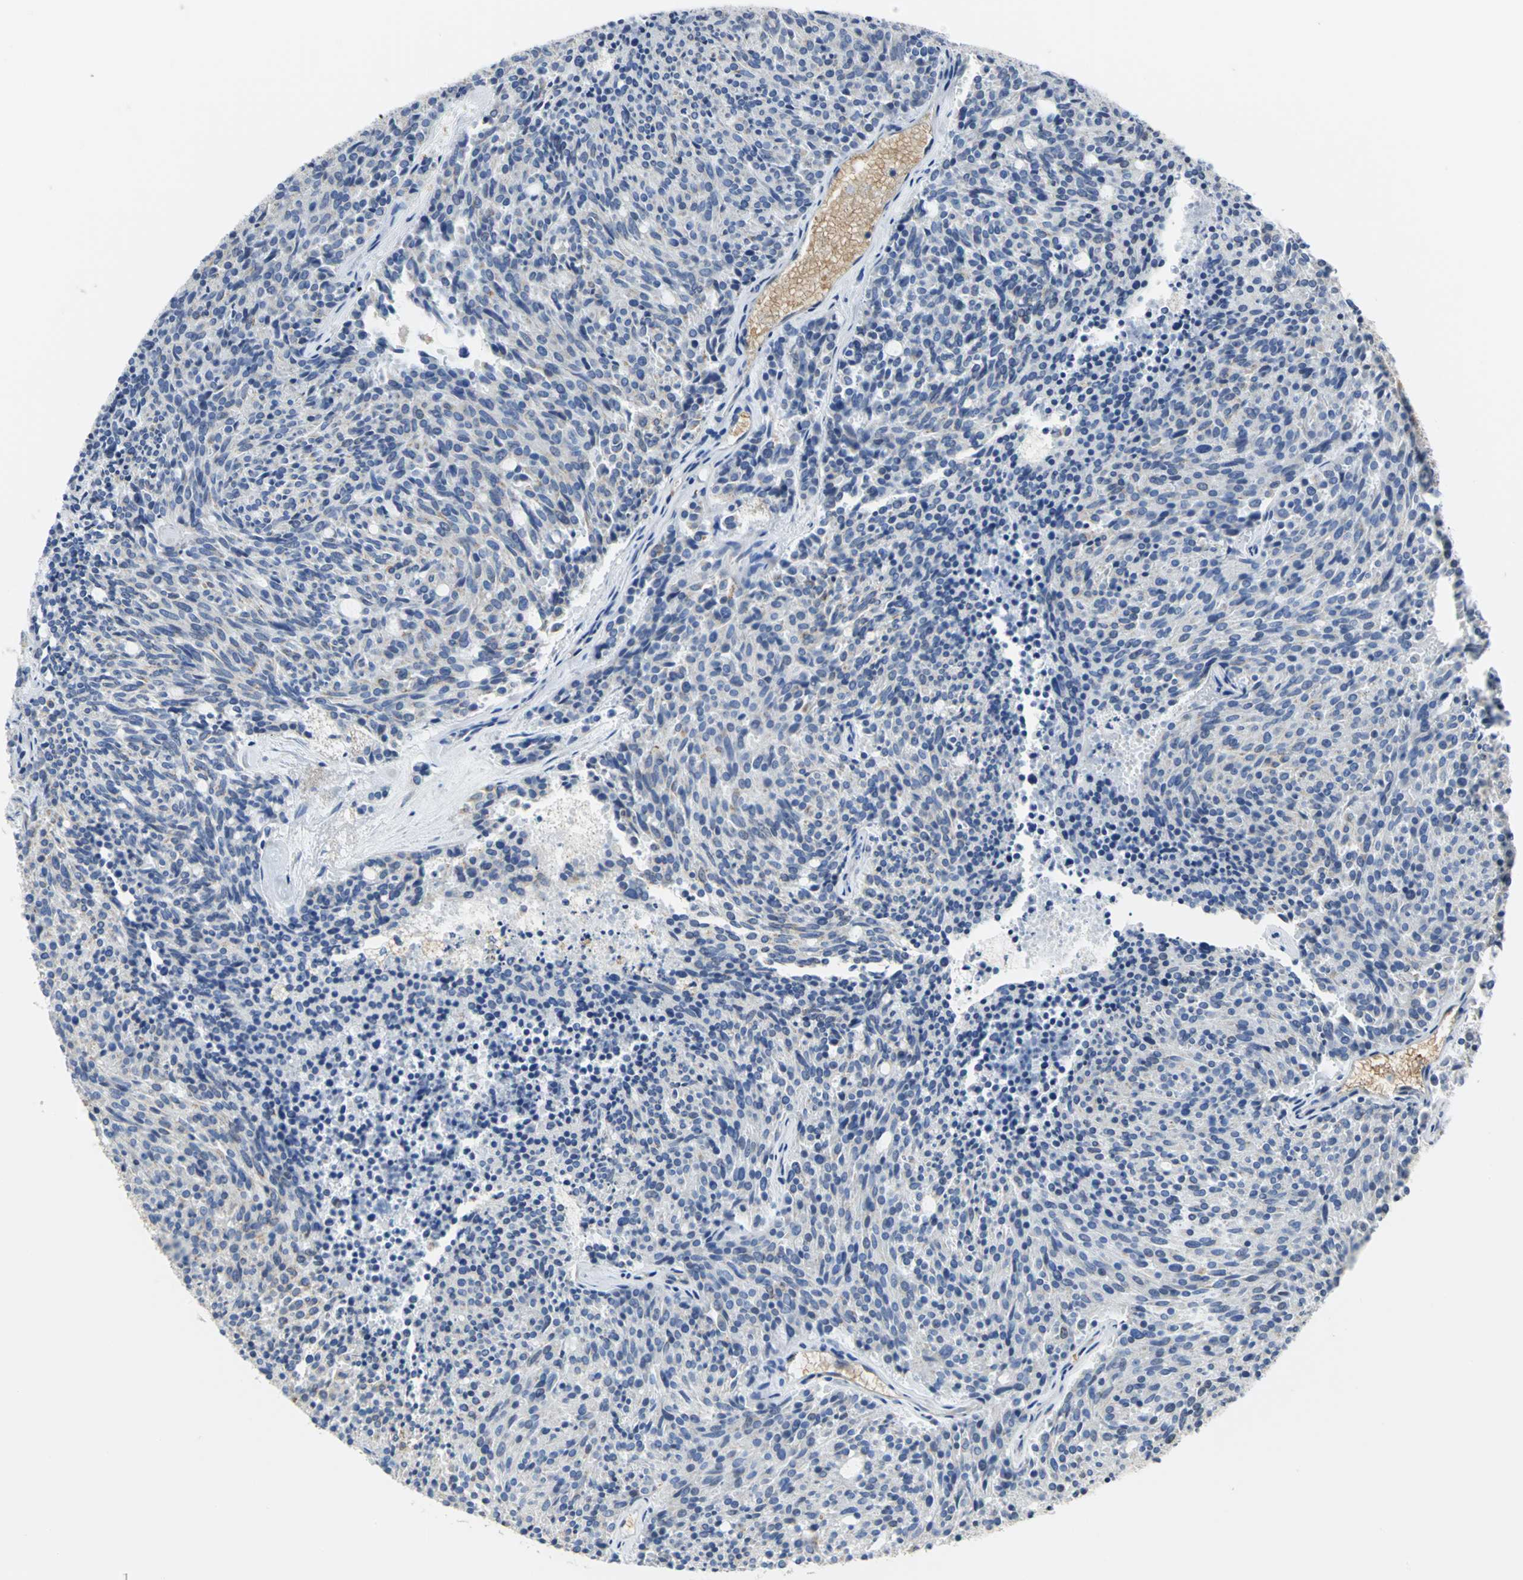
{"staining": {"intensity": "weak", "quantity": "25%-75%", "location": "cytoplasmic/membranous"}, "tissue": "carcinoid", "cell_type": "Tumor cells", "image_type": "cancer", "snomed": [{"axis": "morphology", "description": "Carcinoid, malignant, NOS"}, {"axis": "topography", "description": "Pancreas"}], "caption": "Immunohistochemistry image of human carcinoid stained for a protein (brown), which displays low levels of weak cytoplasmic/membranous expression in about 25%-75% of tumor cells.", "gene": "GNRH2", "patient": {"sex": "female", "age": 54}}